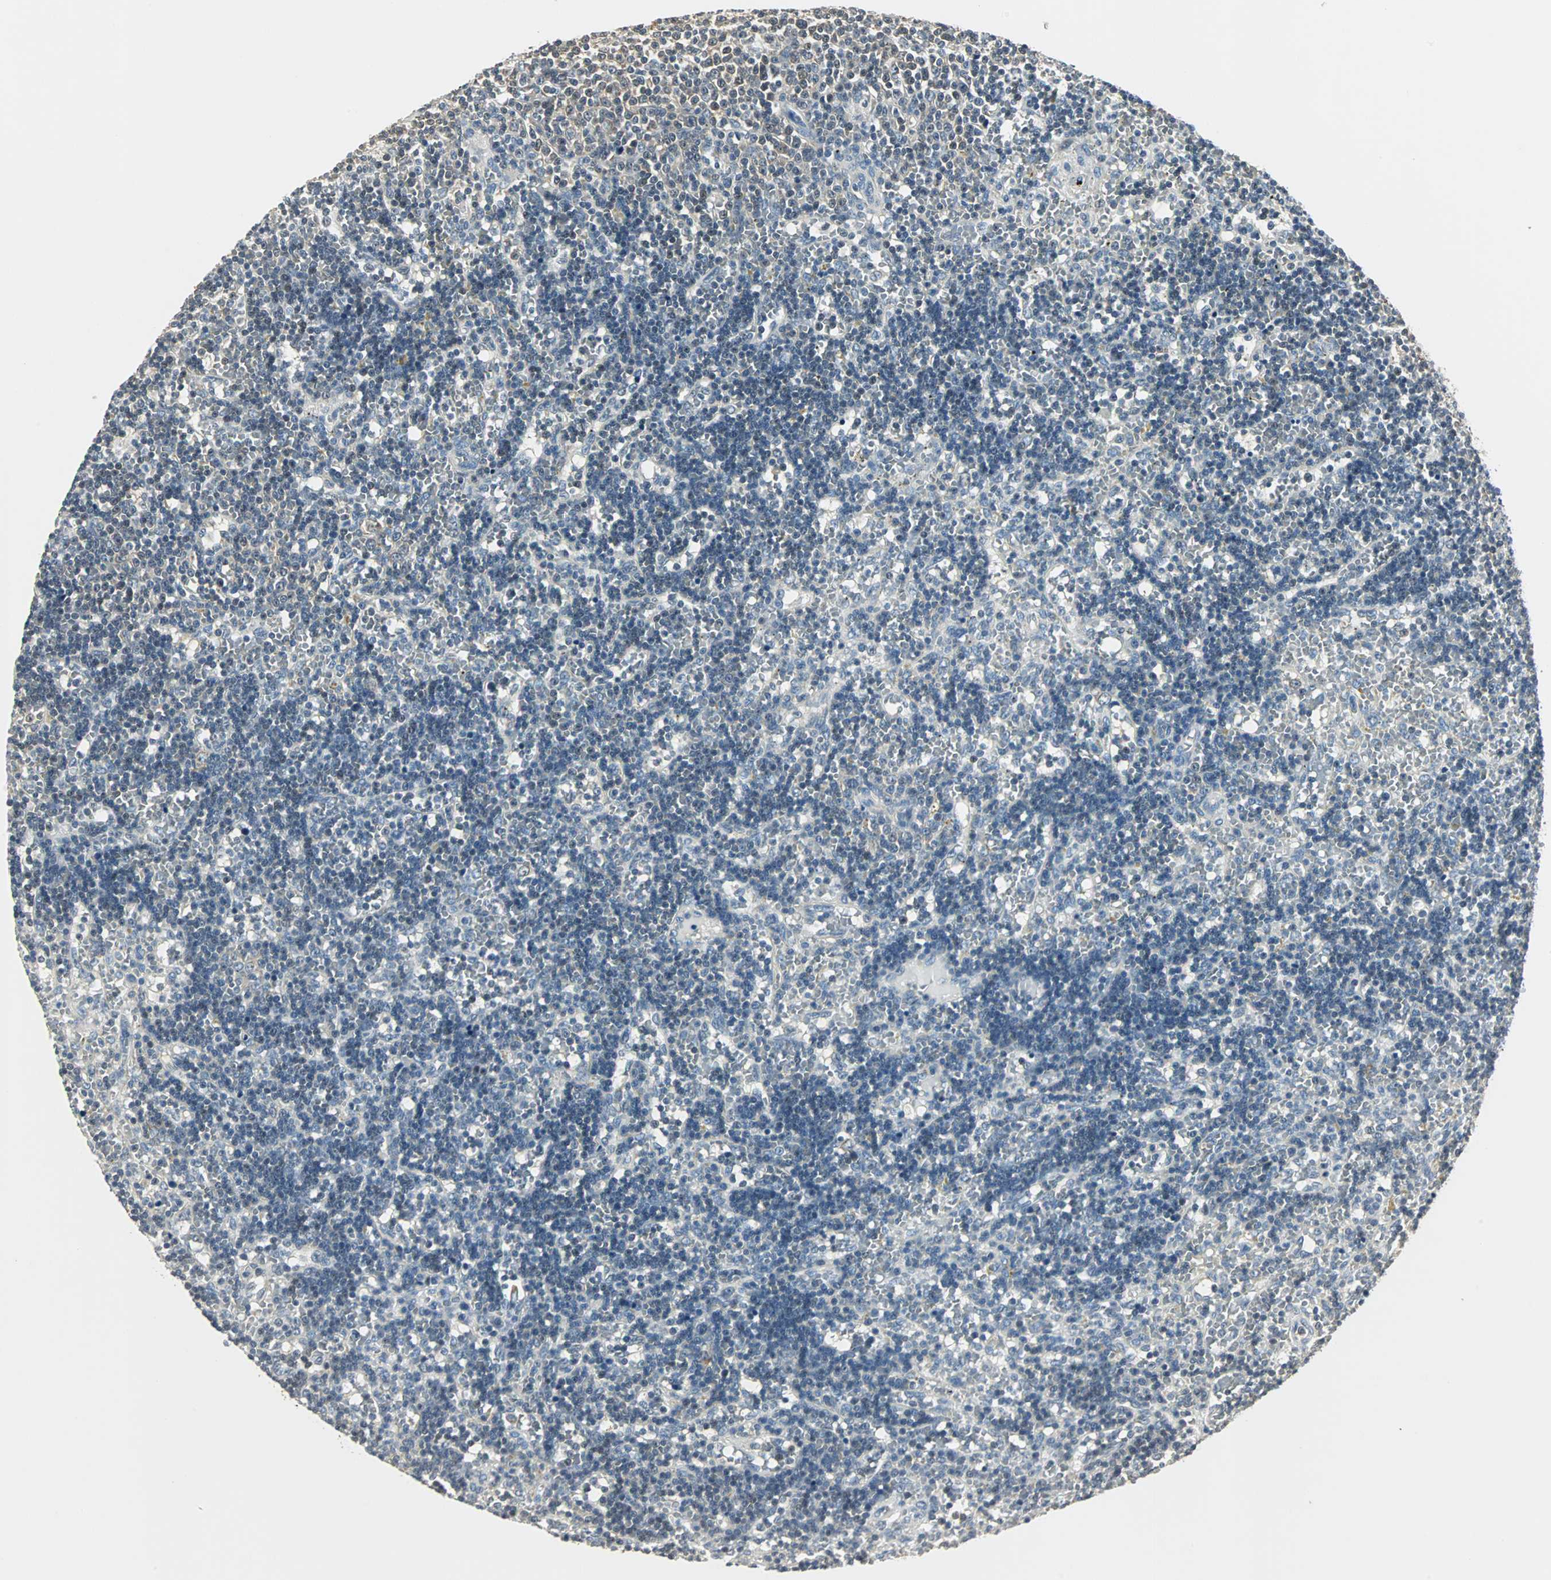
{"staining": {"intensity": "negative", "quantity": "none", "location": "none"}, "tissue": "lymphoma", "cell_type": "Tumor cells", "image_type": "cancer", "snomed": [{"axis": "morphology", "description": "Malignant lymphoma, non-Hodgkin's type, Low grade"}, {"axis": "topography", "description": "Spleen"}], "caption": "Lymphoma stained for a protein using immunohistochemistry reveals no staining tumor cells.", "gene": "CCT5", "patient": {"sex": "male", "age": 60}}